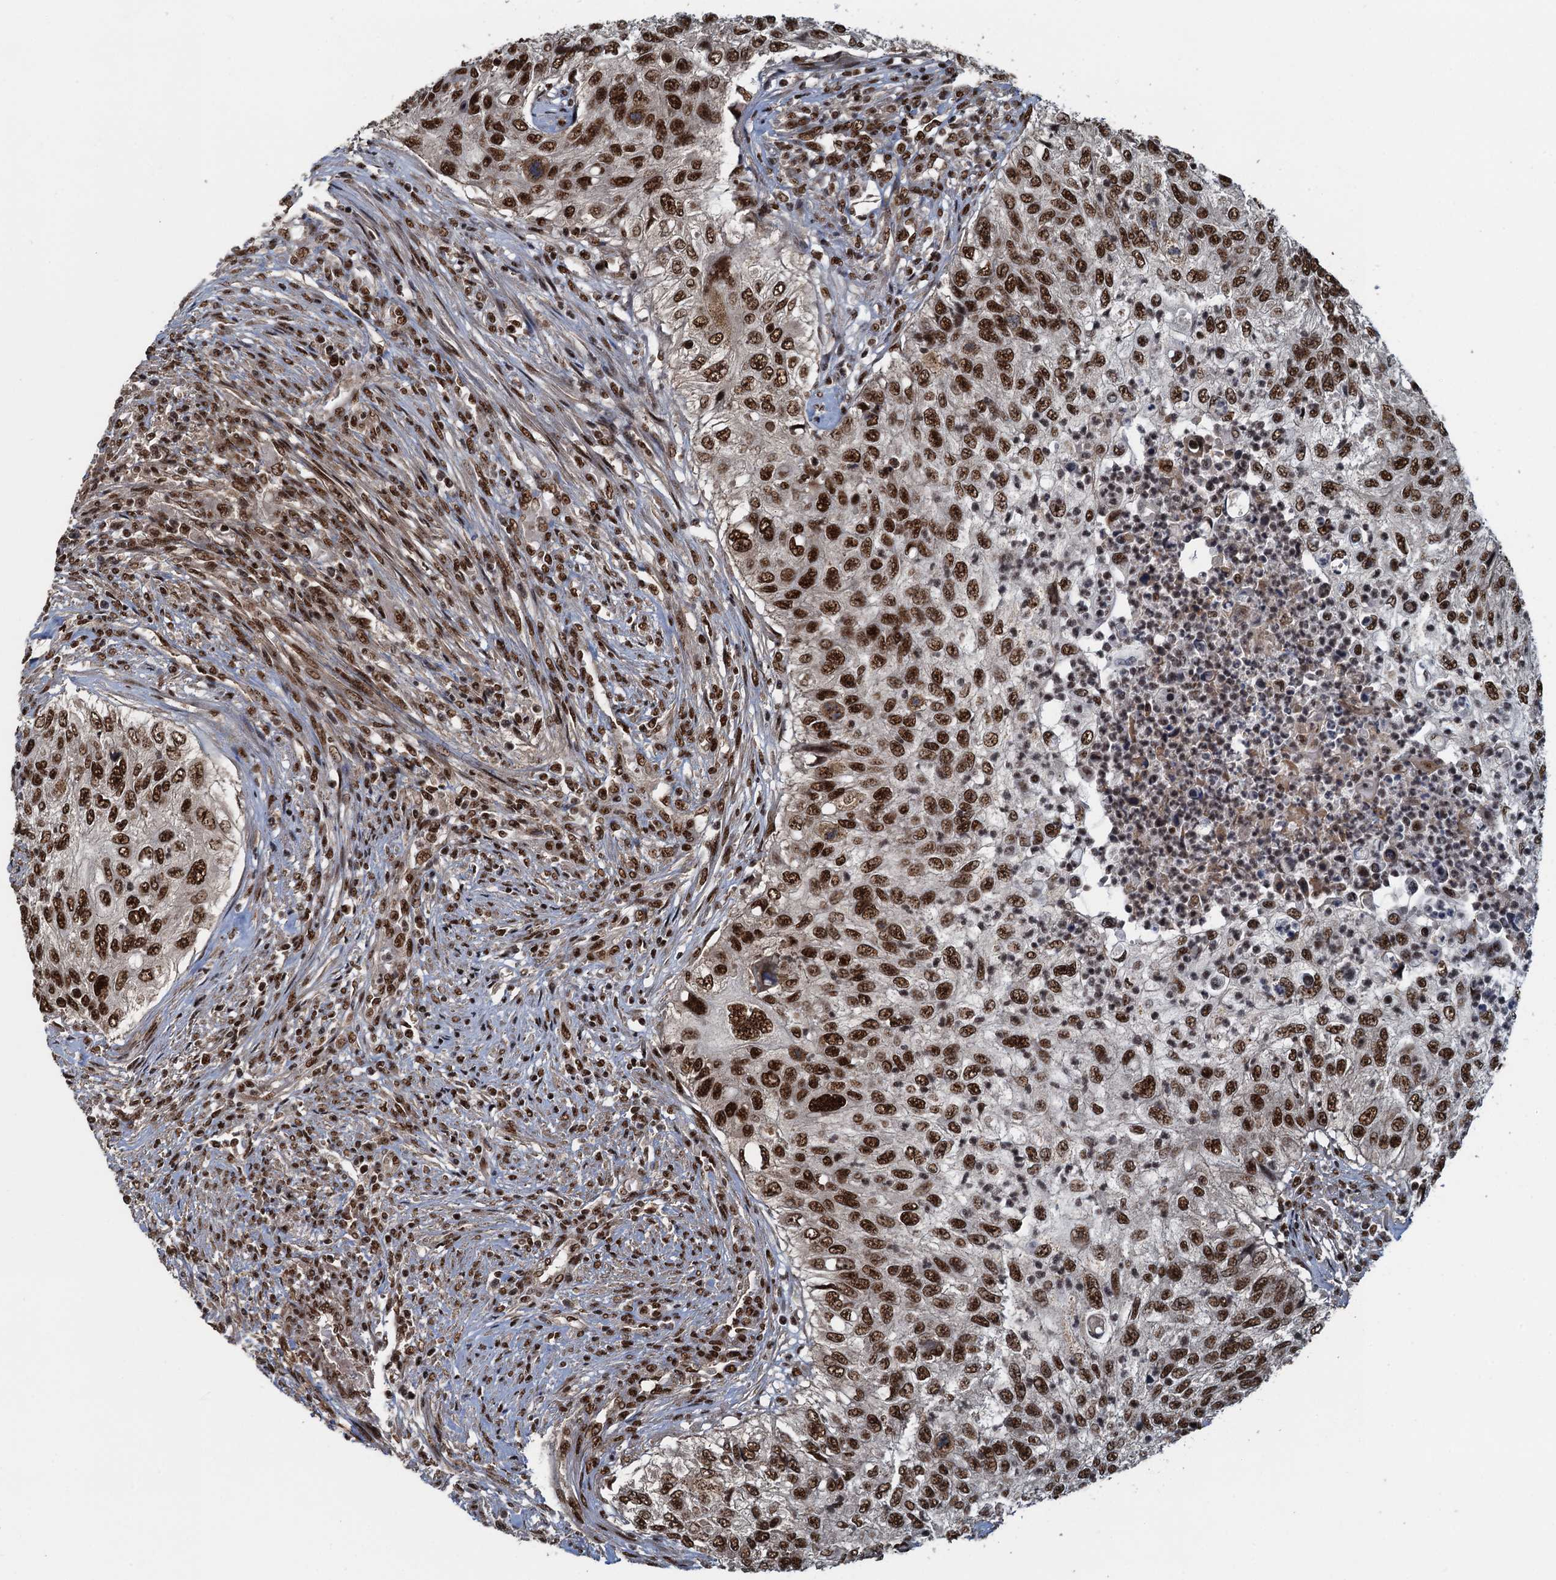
{"staining": {"intensity": "moderate", "quantity": ">75%", "location": "nuclear"}, "tissue": "urothelial cancer", "cell_type": "Tumor cells", "image_type": "cancer", "snomed": [{"axis": "morphology", "description": "Urothelial carcinoma, High grade"}, {"axis": "topography", "description": "Urinary bladder"}], "caption": "Immunohistochemistry micrograph of human high-grade urothelial carcinoma stained for a protein (brown), which exhibits medium levels of moderate nuclear positivity in approximately >75% of tumor cells.", "gene": "ZC3H18", "patient": {"sex": "female", "age": 60}}